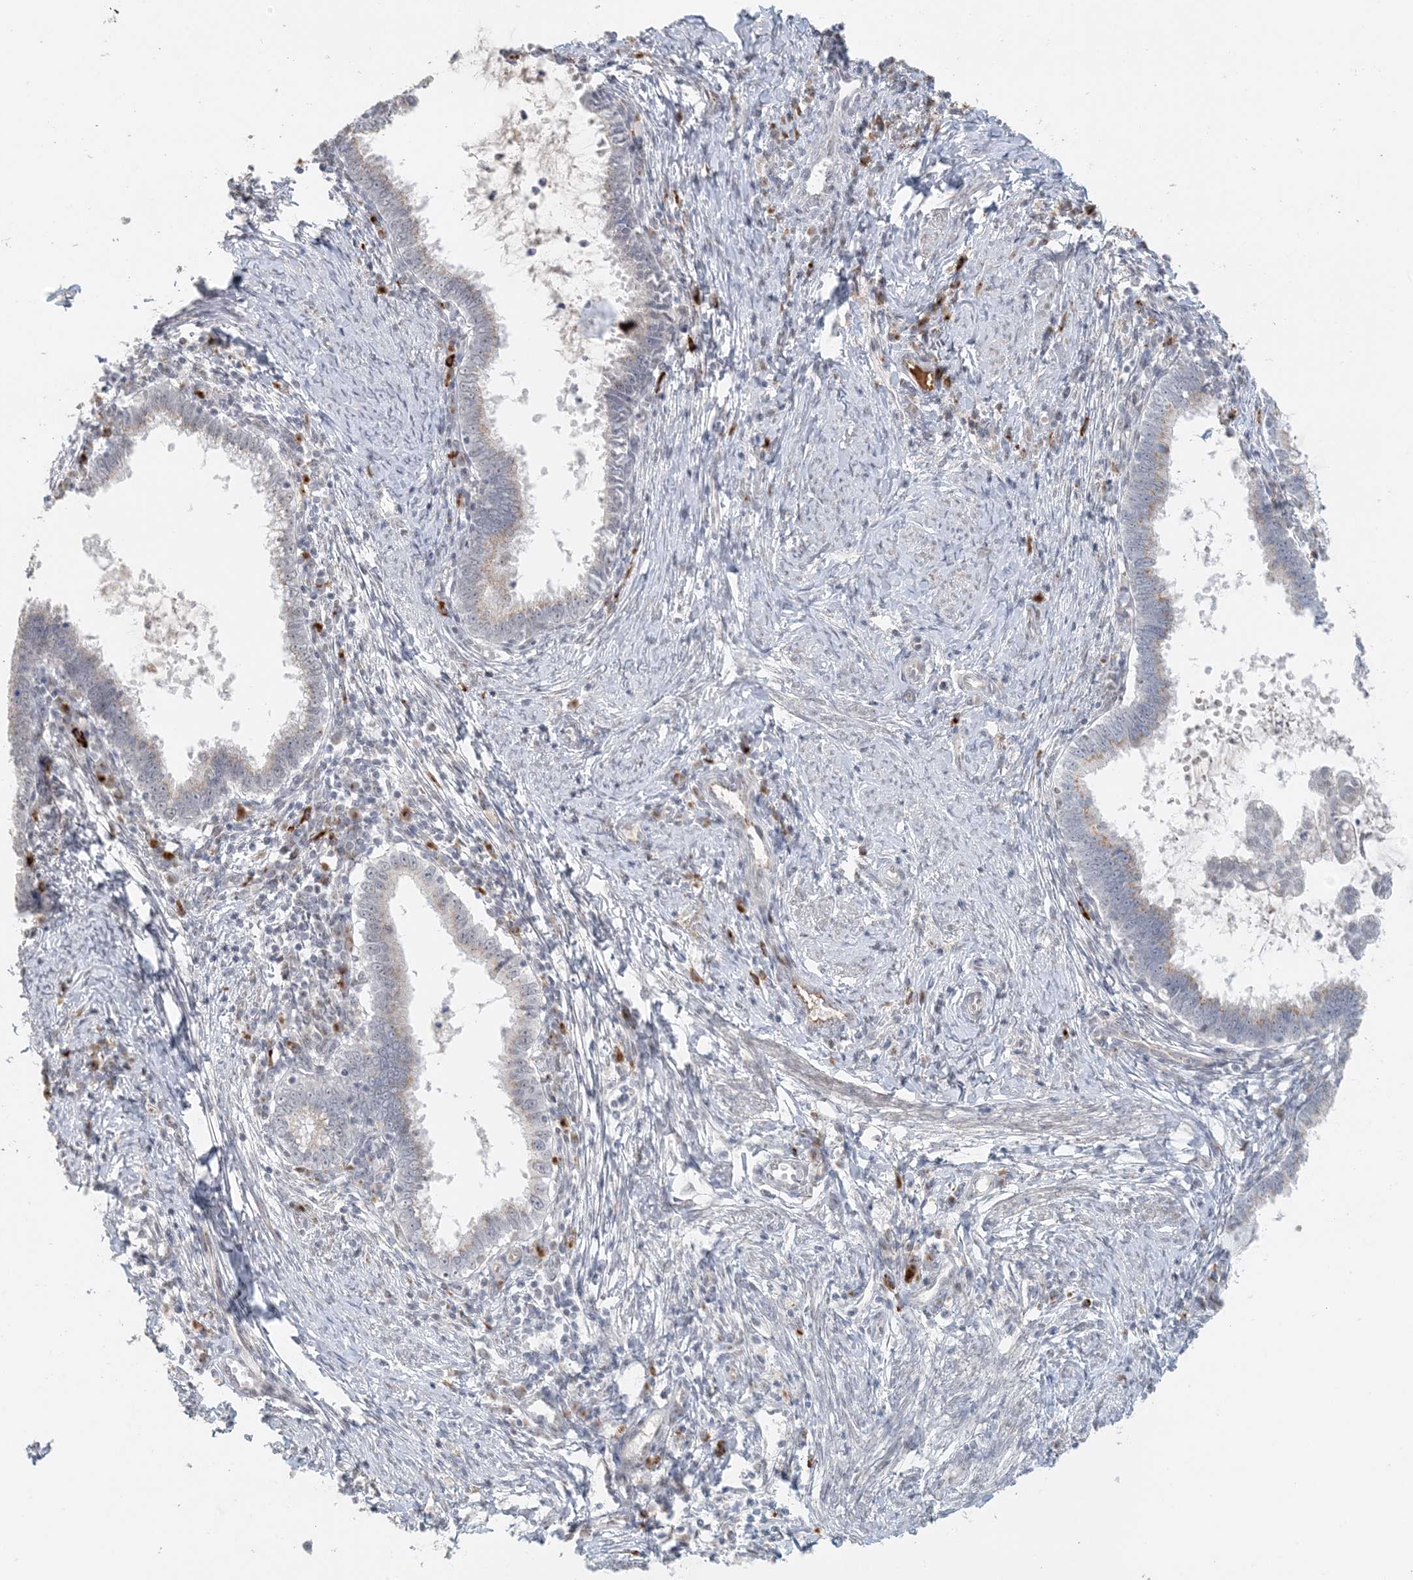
{"staining": {"intensity": "negative", "quantity": "none", "location": "none"}, "tissue": "cervical cancer", "cell_type": "Tumor cells", "image_type": "cancer", "snomed": [{"axis": "morphology", "description": "Adenocarcinoma, NOS"}, {"axis": "topography", "description": "Cervix"}], "caption": "Cervical cancer (adenocarcinoma) was stained to show a protein in brown. There is no significant positivity in tumor cells.", "gene": "ZCCHC4", "patient": {"sex": "female", "age": 36}}